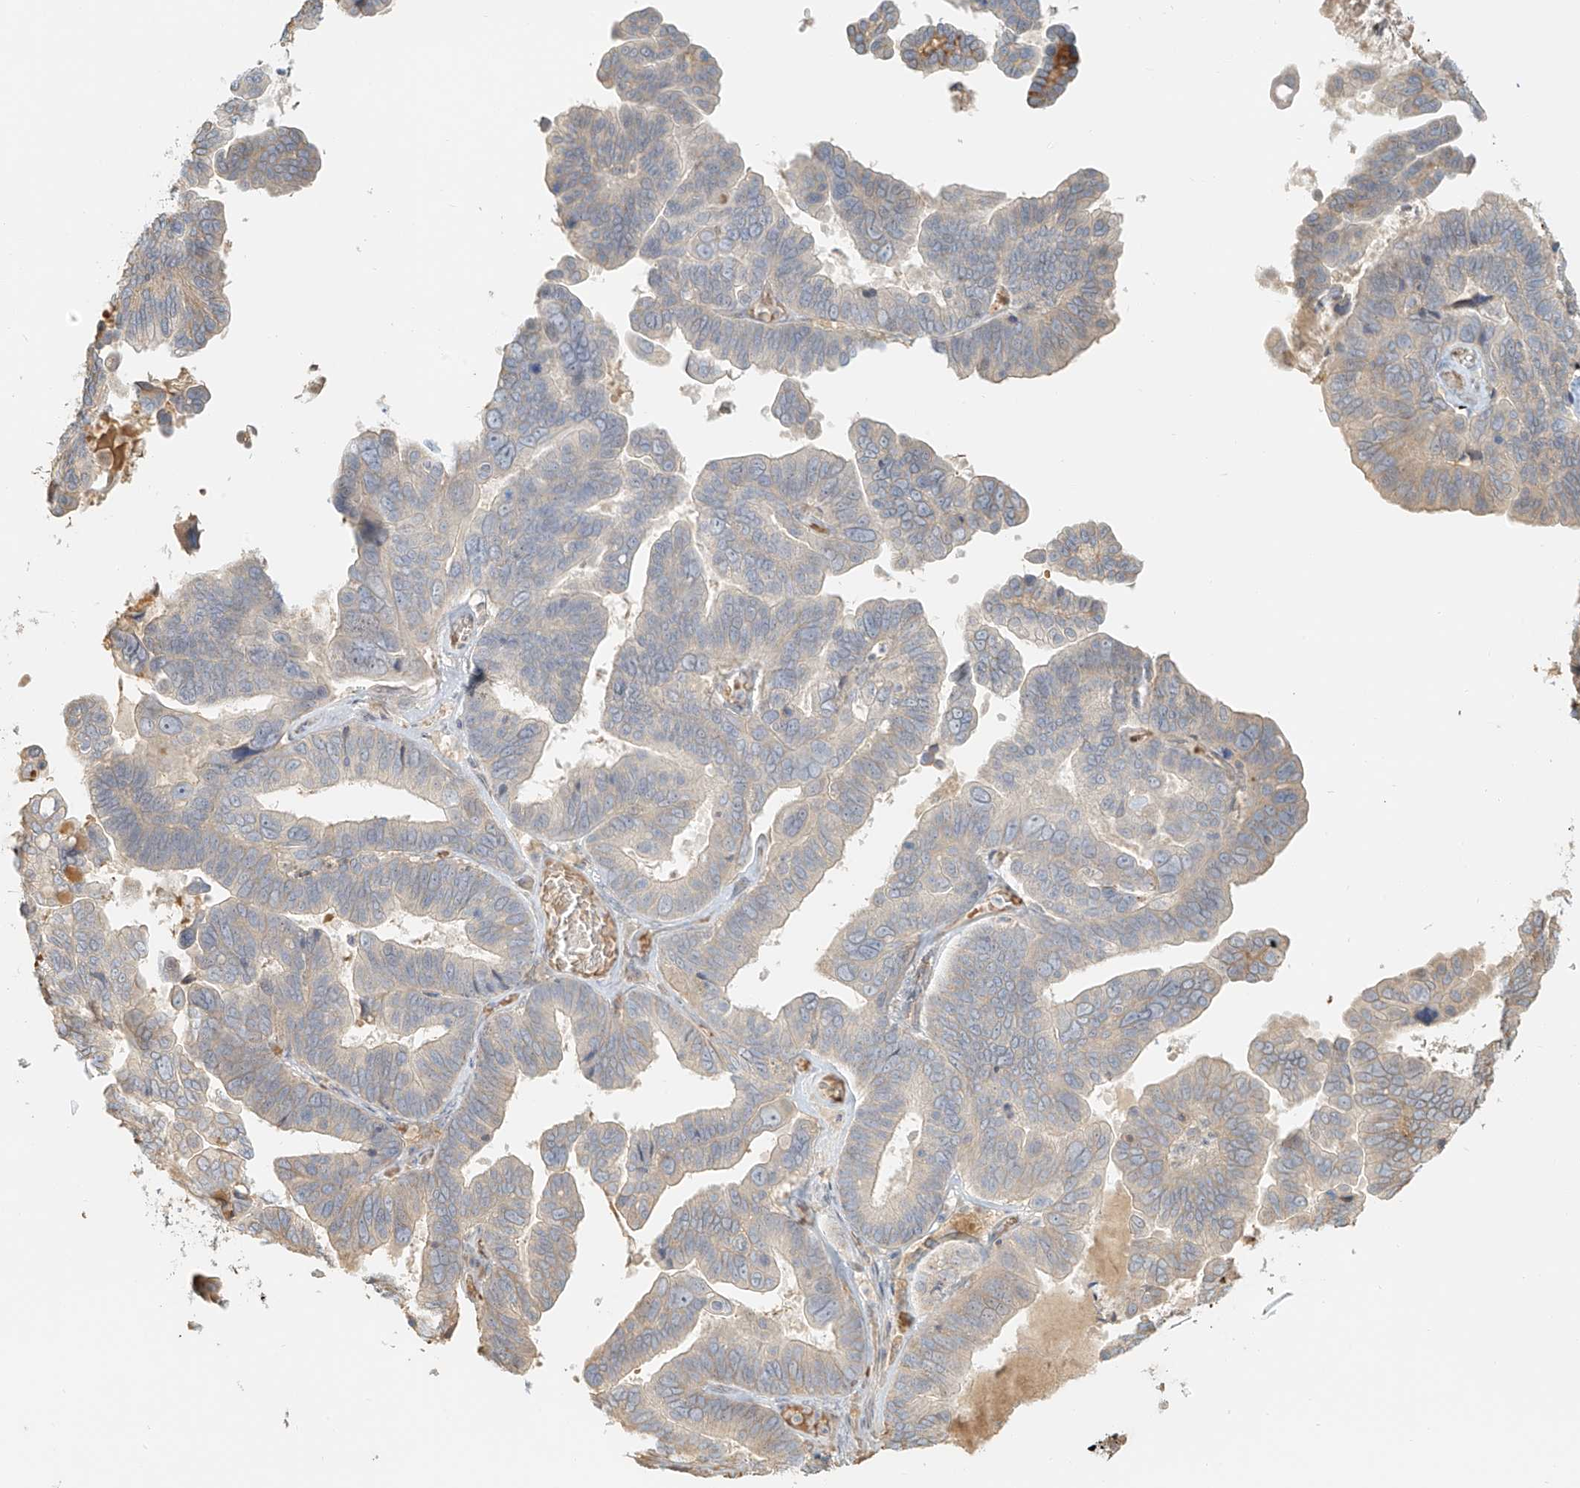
{"staining": {"intensity": "weak", "quantity": "<25%", "location": "cytoplasmic/membranous"}, "tissue": "ovarian cancer", "cell_type": "Tumor cells", "image_type": "cancer", "snomed": [{"axis": "morphology", "description": "Cystadenocarcinoma, serous, NOS"}, {"axis": "topography", "description": "Ovary"}], "caption": "IHC histopathology image of serous cystadenocarcinoma (ovarian) stained for a protein (brown), which demonstrates no expression in tumor cells. Brightfield microscopy of immunohistochemistry stained with DAB (3,3'-diaminobenzidine) (brown) and hematoxylin (blue), captured at high magnification.", "gene": "UPK1B", "patient": {"sex": "female", "age": 56}}